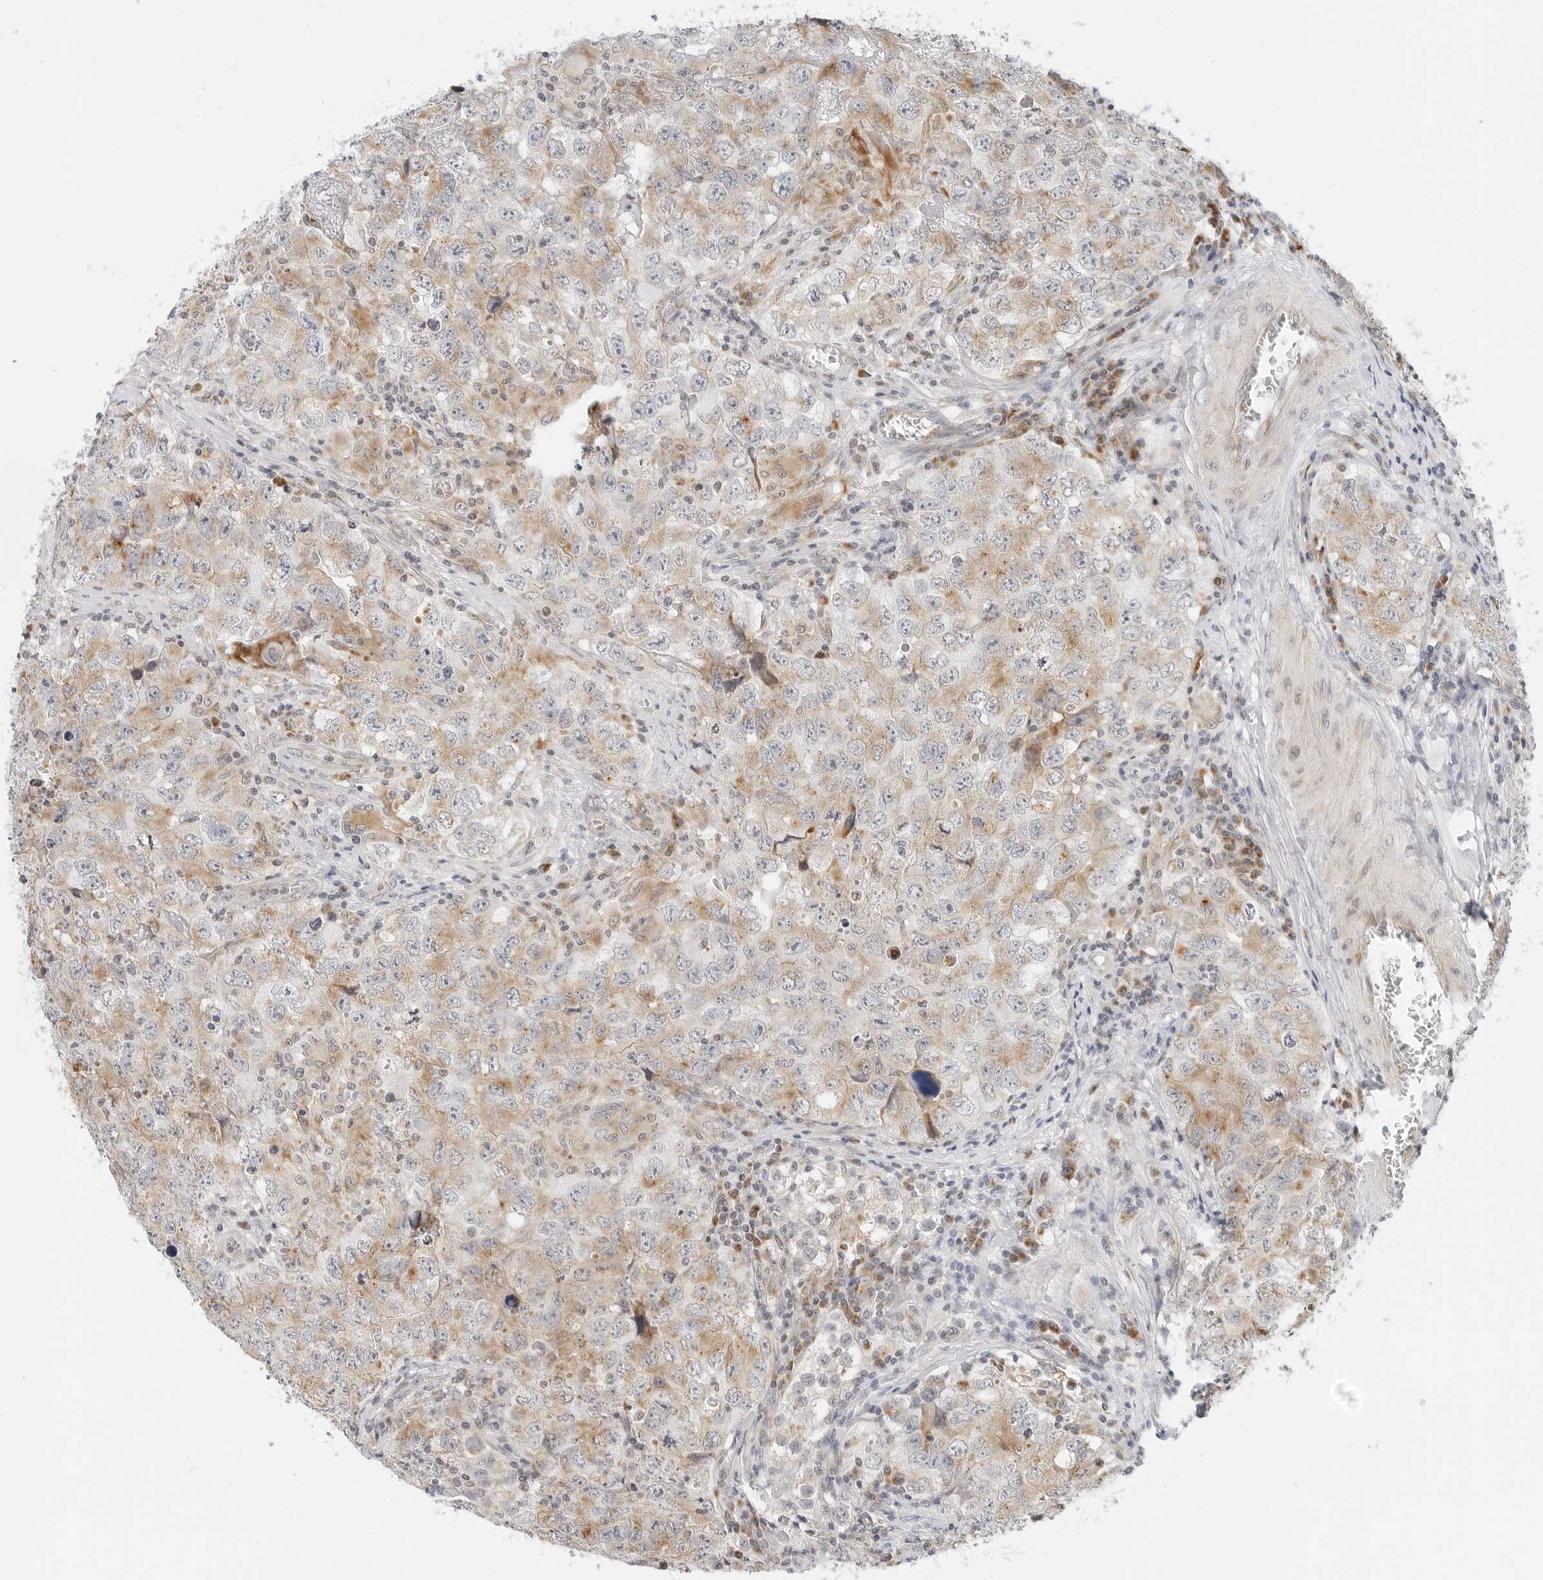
{"staining": {"intensity": "weak", "quantity": "25%-75%", "location": "cytoplasmic/membranous"}, "tissue": "testis cancer", "cell_type": "Tumor cells", "image_type": "cancer", "snomed": [{"axis": "morphology", "description": "Seminoma, NOS"}, {"axis": "morphology", "description": "Carcinoma, Embryonal, NOS"}, {"axis": "topography", "description": "Testis"}], "caption": "Testis cancer (embryonal carcinoma) stained with immunohistochemistry (IHC) demonstrates weak cytoplasmic/membranous staining in approximately 25%-75% of tumor cells. (Brightfield microscopy of DAB IHC at high magnification).", "gene": "DYRK4", "patient": {"sex": "male", "age": 43}}